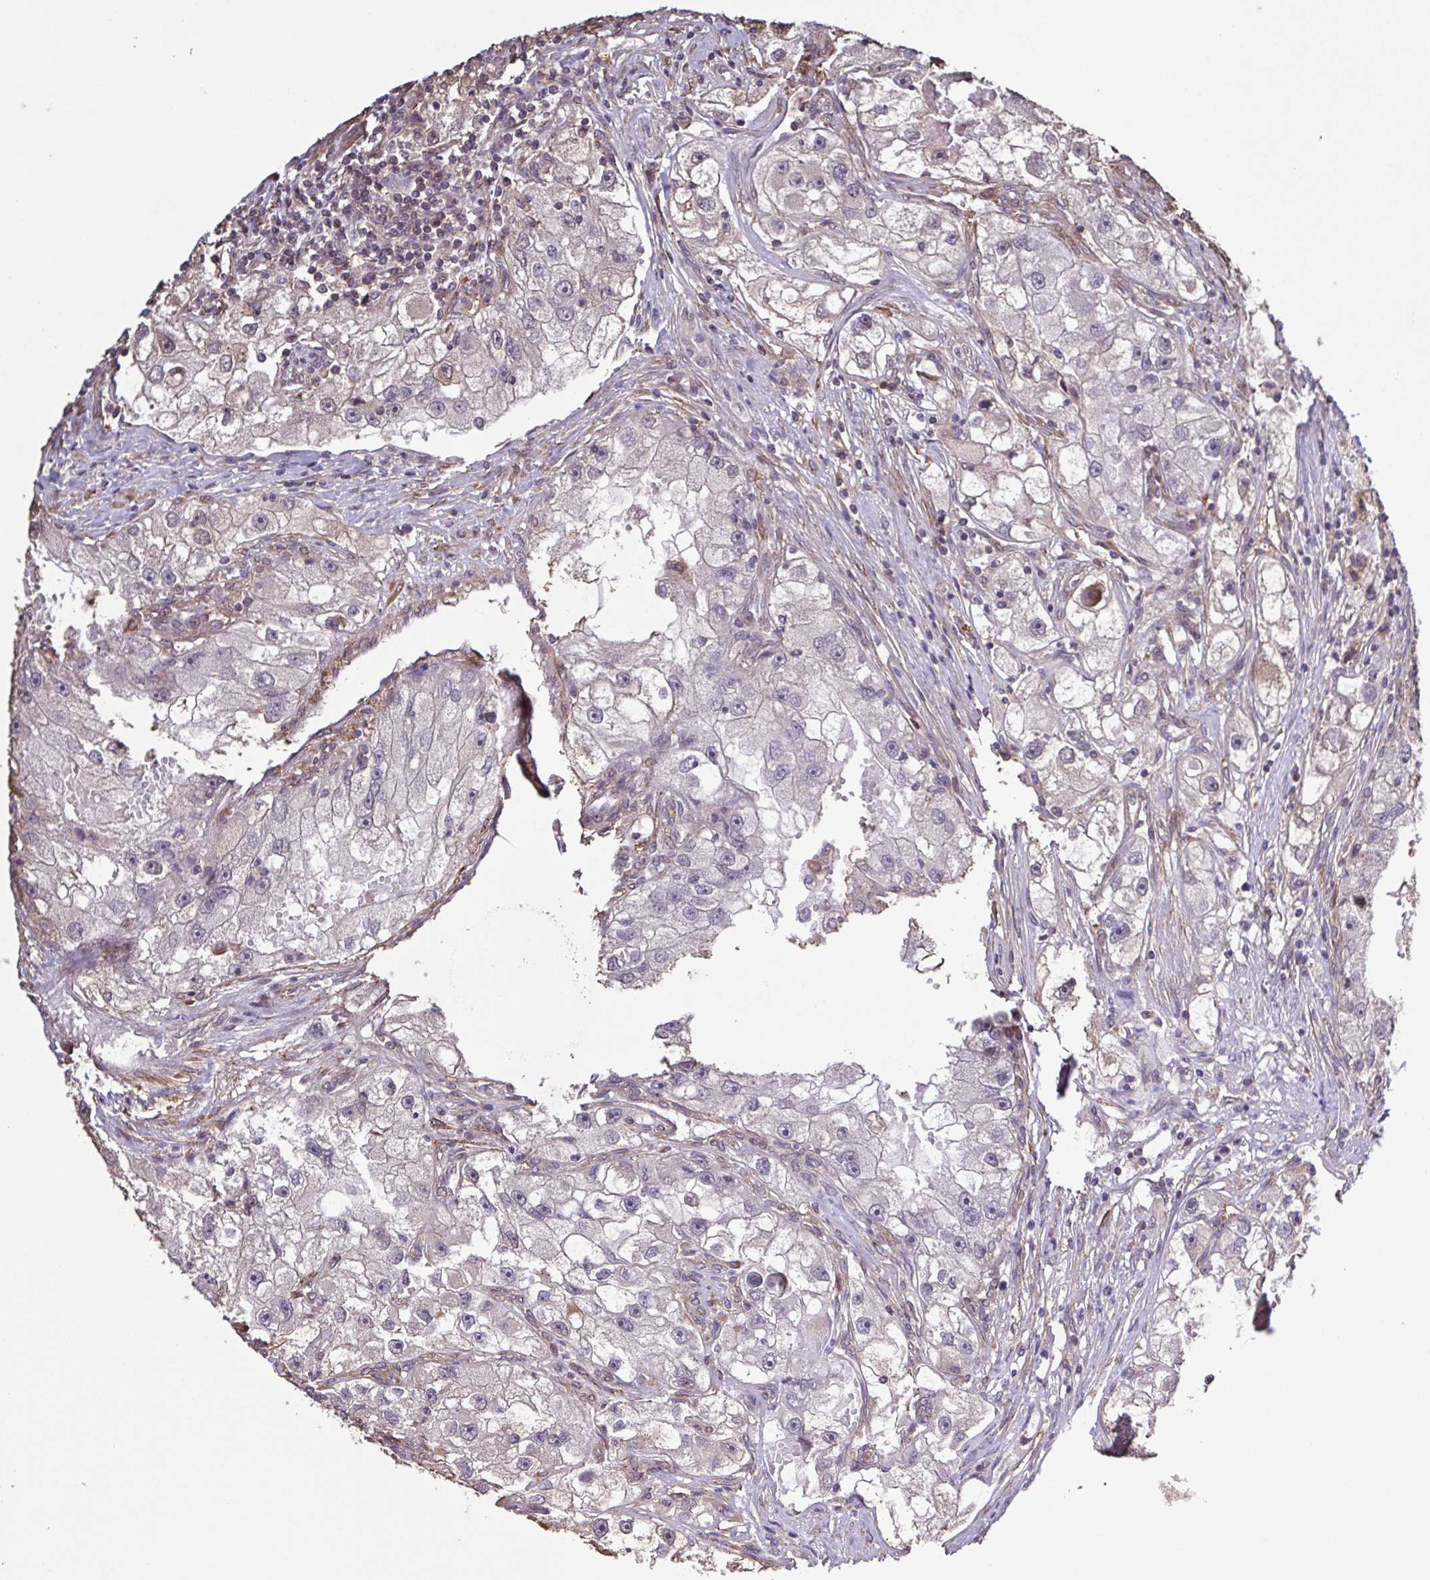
{"staining": {"intensity": "weak", "quantity": "<25%", "location": "cytoplasmic/membranous"}, "tissue": "renal cancer", "cell_type": "Tumor cells", "image_type": "cancer", "snomed": [{"axis": "morphology", "description": "Adenocarcinoma, NOS"}, {"axis": "topography", "description": "Kidney"}], "caption": "High magnification brightfield microscopy of renal cancer (adenocarcinoma) stained with DAB (3,3'-diaminobenzidine) (brown) and counterstained with hematoxylin (blue): tumor cells show no significant expression.", "gene": "ZNF200", "patient": {"sex": "male", "age": 63}}